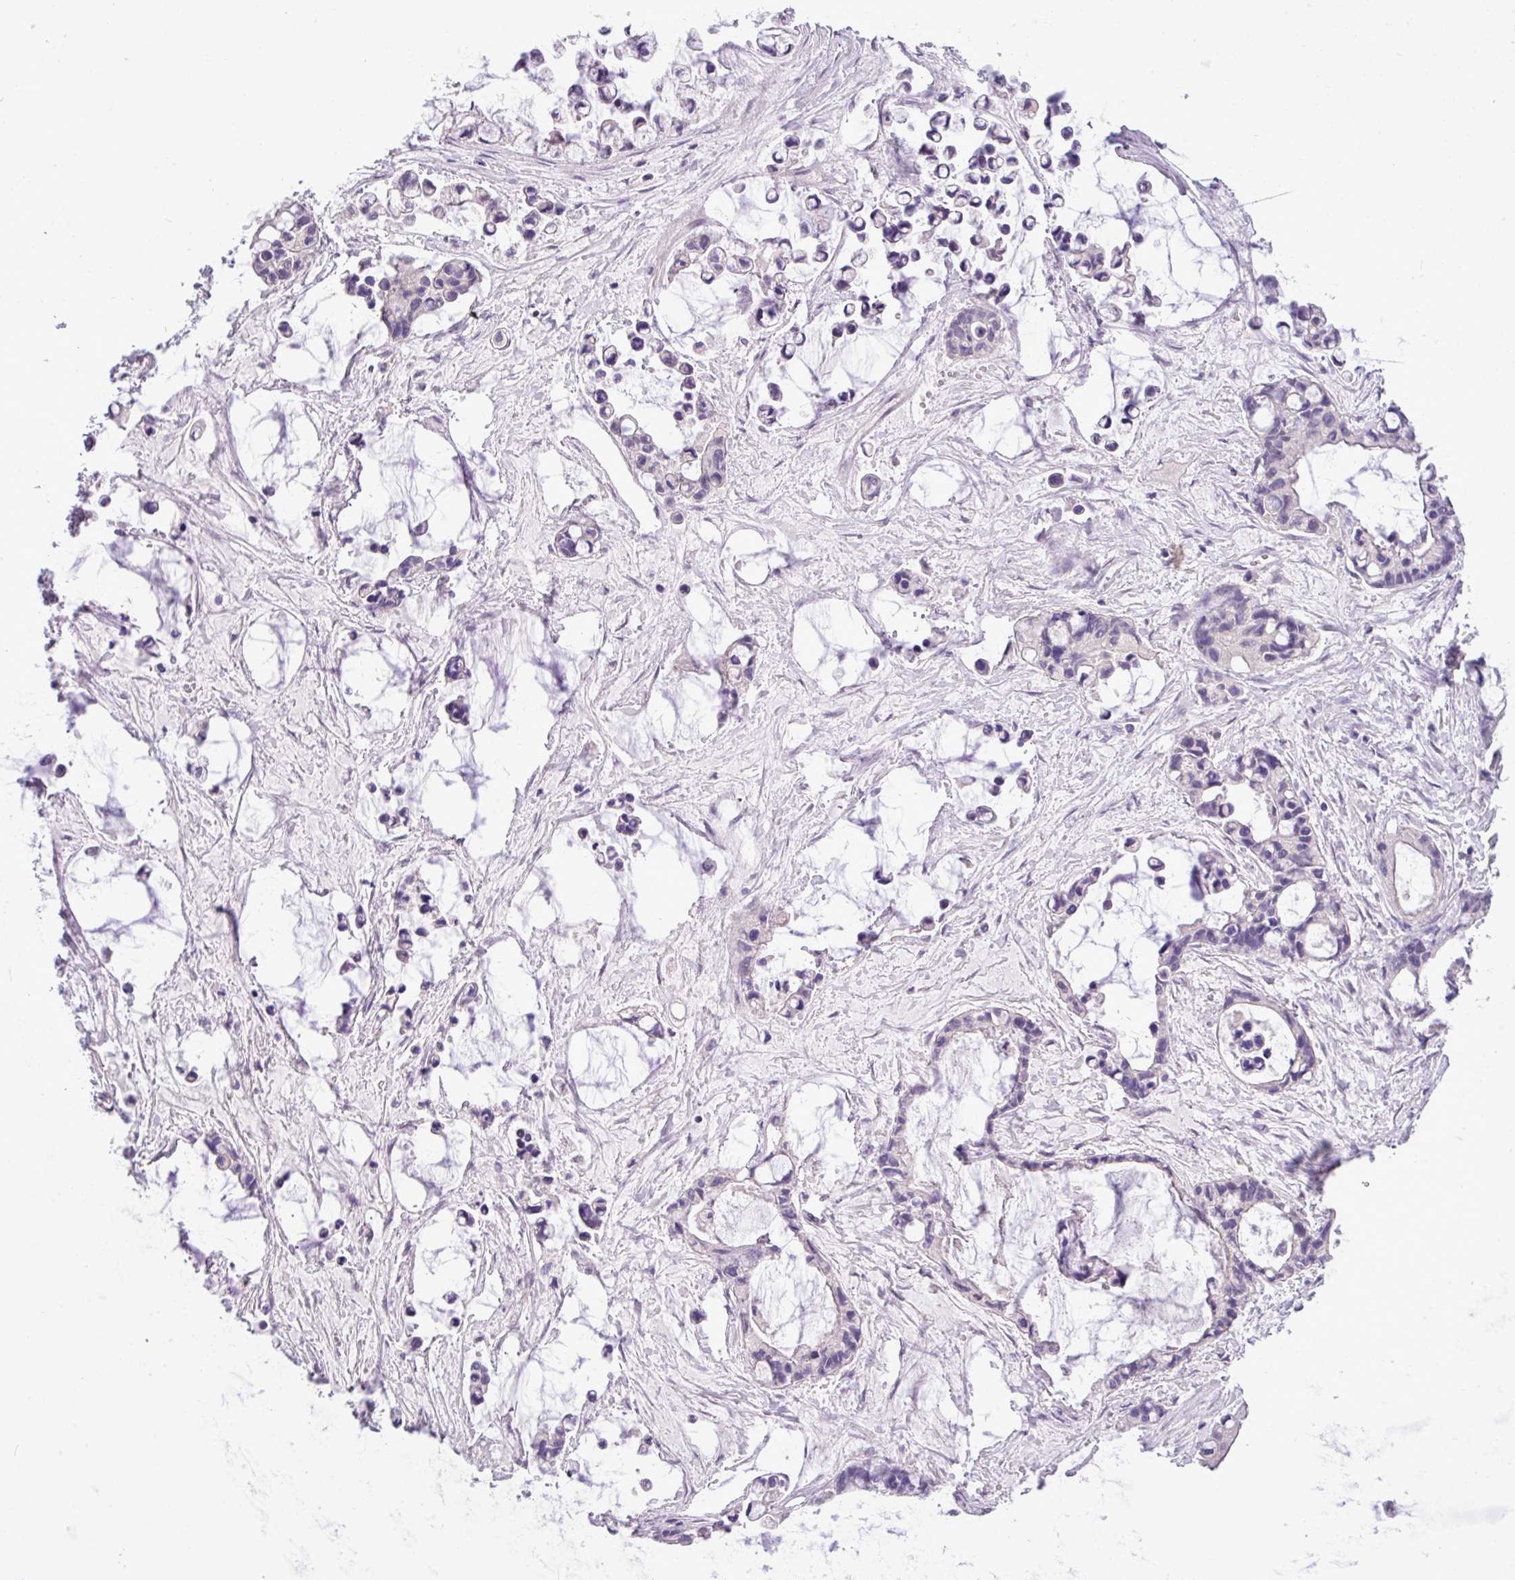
{"staining": {"intensity": "negative", "quantity": "none", "location": "none"}, "tissue": "ovarian cancer", "cell_type": "Tumor cells", "image_type": "cancer", "snomed": [{"axis": "morphology", "description": "Cystadenocarcinoma, mucinous, NOS"}, {"axis": "topography", "description": "Ovary"}], "caption": "Tumor cells are negative for protein expression in human ovarian cancer.", "gene": "PAX8", "patient": {"sex": "female", "age": 63}}